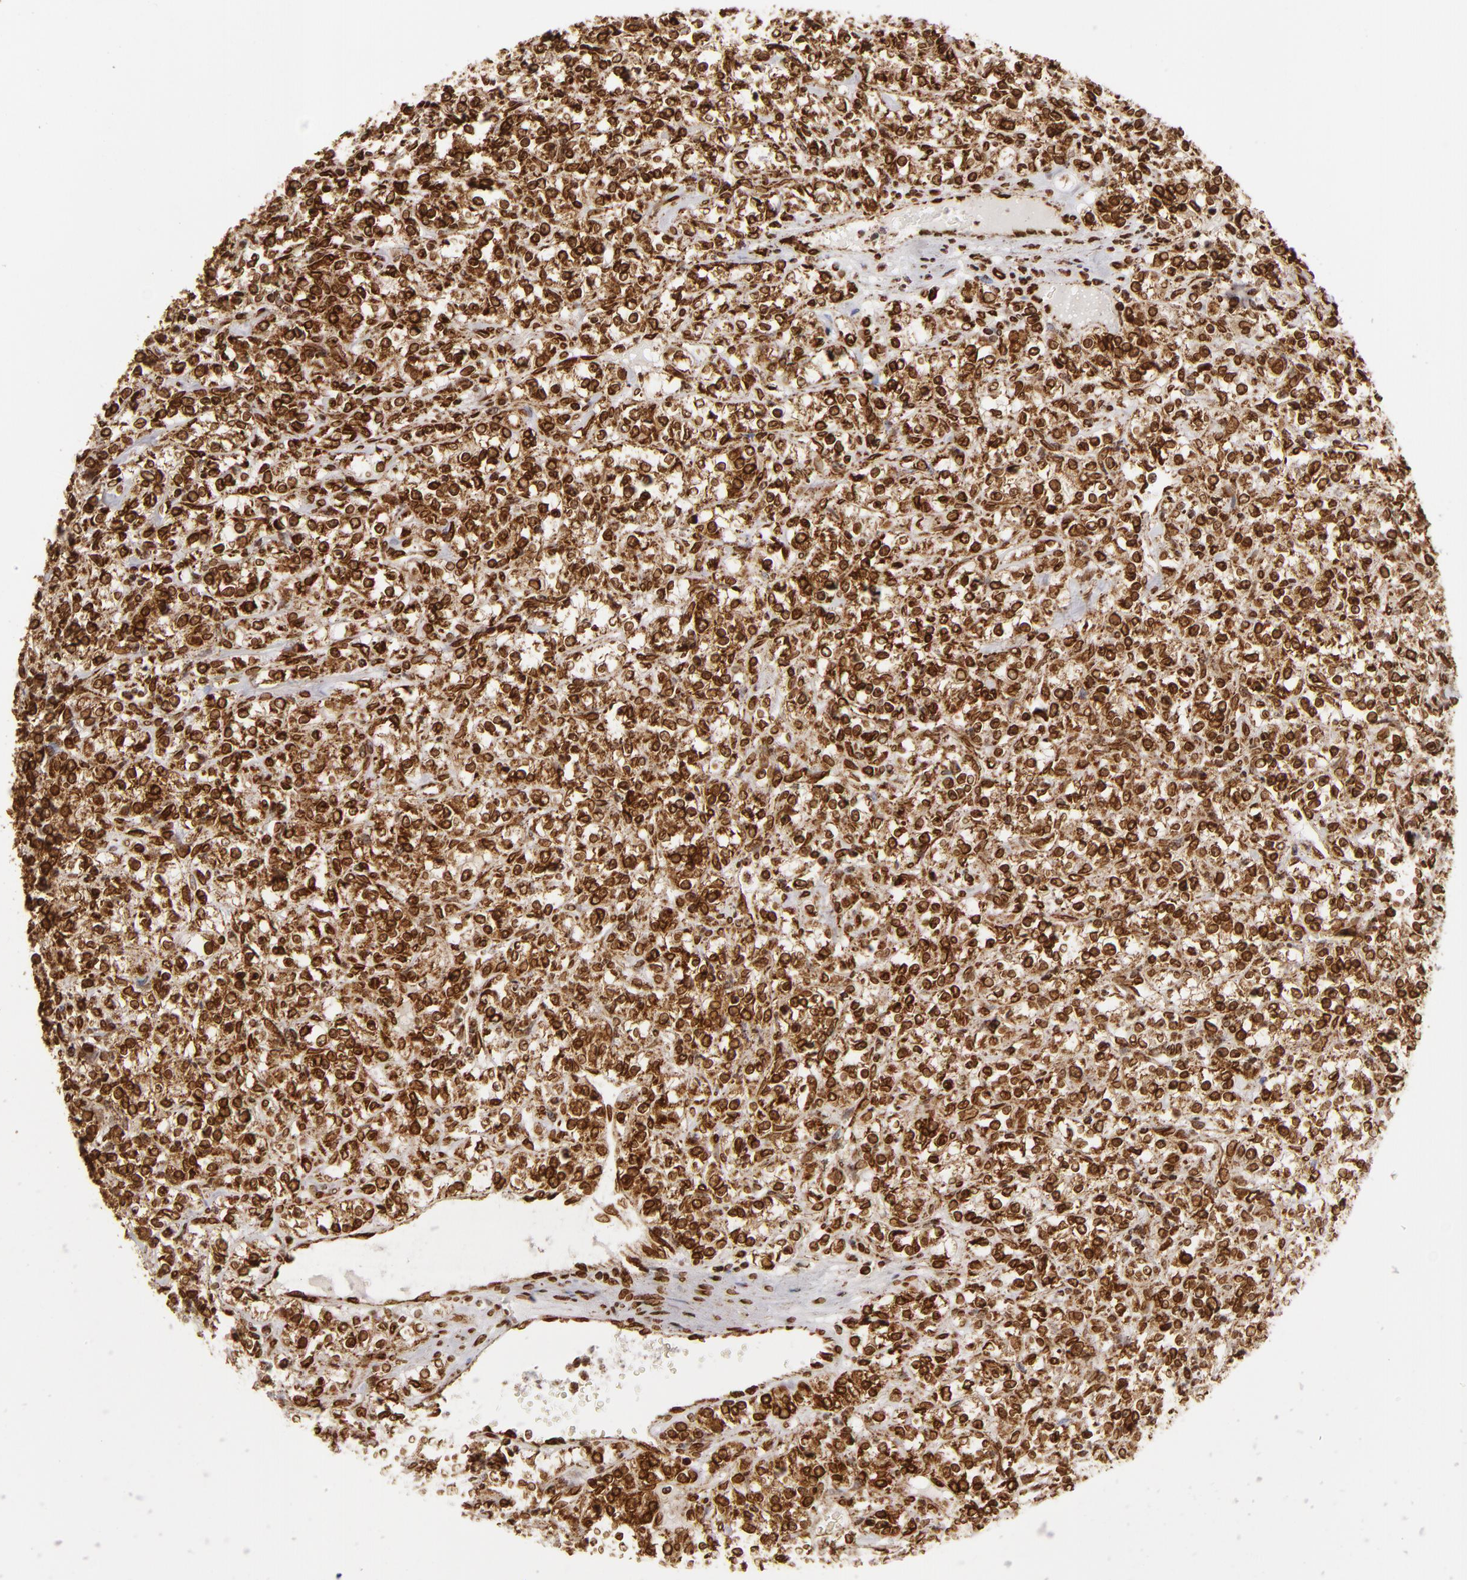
{"staining": {"intensity": "strong", "quantity": ">75%", "location": "nuclear"}, "tissue": "renal cancer", "cell_type": "Tumor cells", "image_type": "cancer", "snomed": [{"axis": "morphology", "description": "Adenocarcinoma, NOS"}, {"axis": "topography", "description": "Kidney"}], "caption": "Renal cancer stained for a protein shows strong nuclear positivity in tumor cells. (IHC, brightfield microscopy, high magnification).", "gene": "CUL3", "patient": {"sex": "male", "age": 77}}